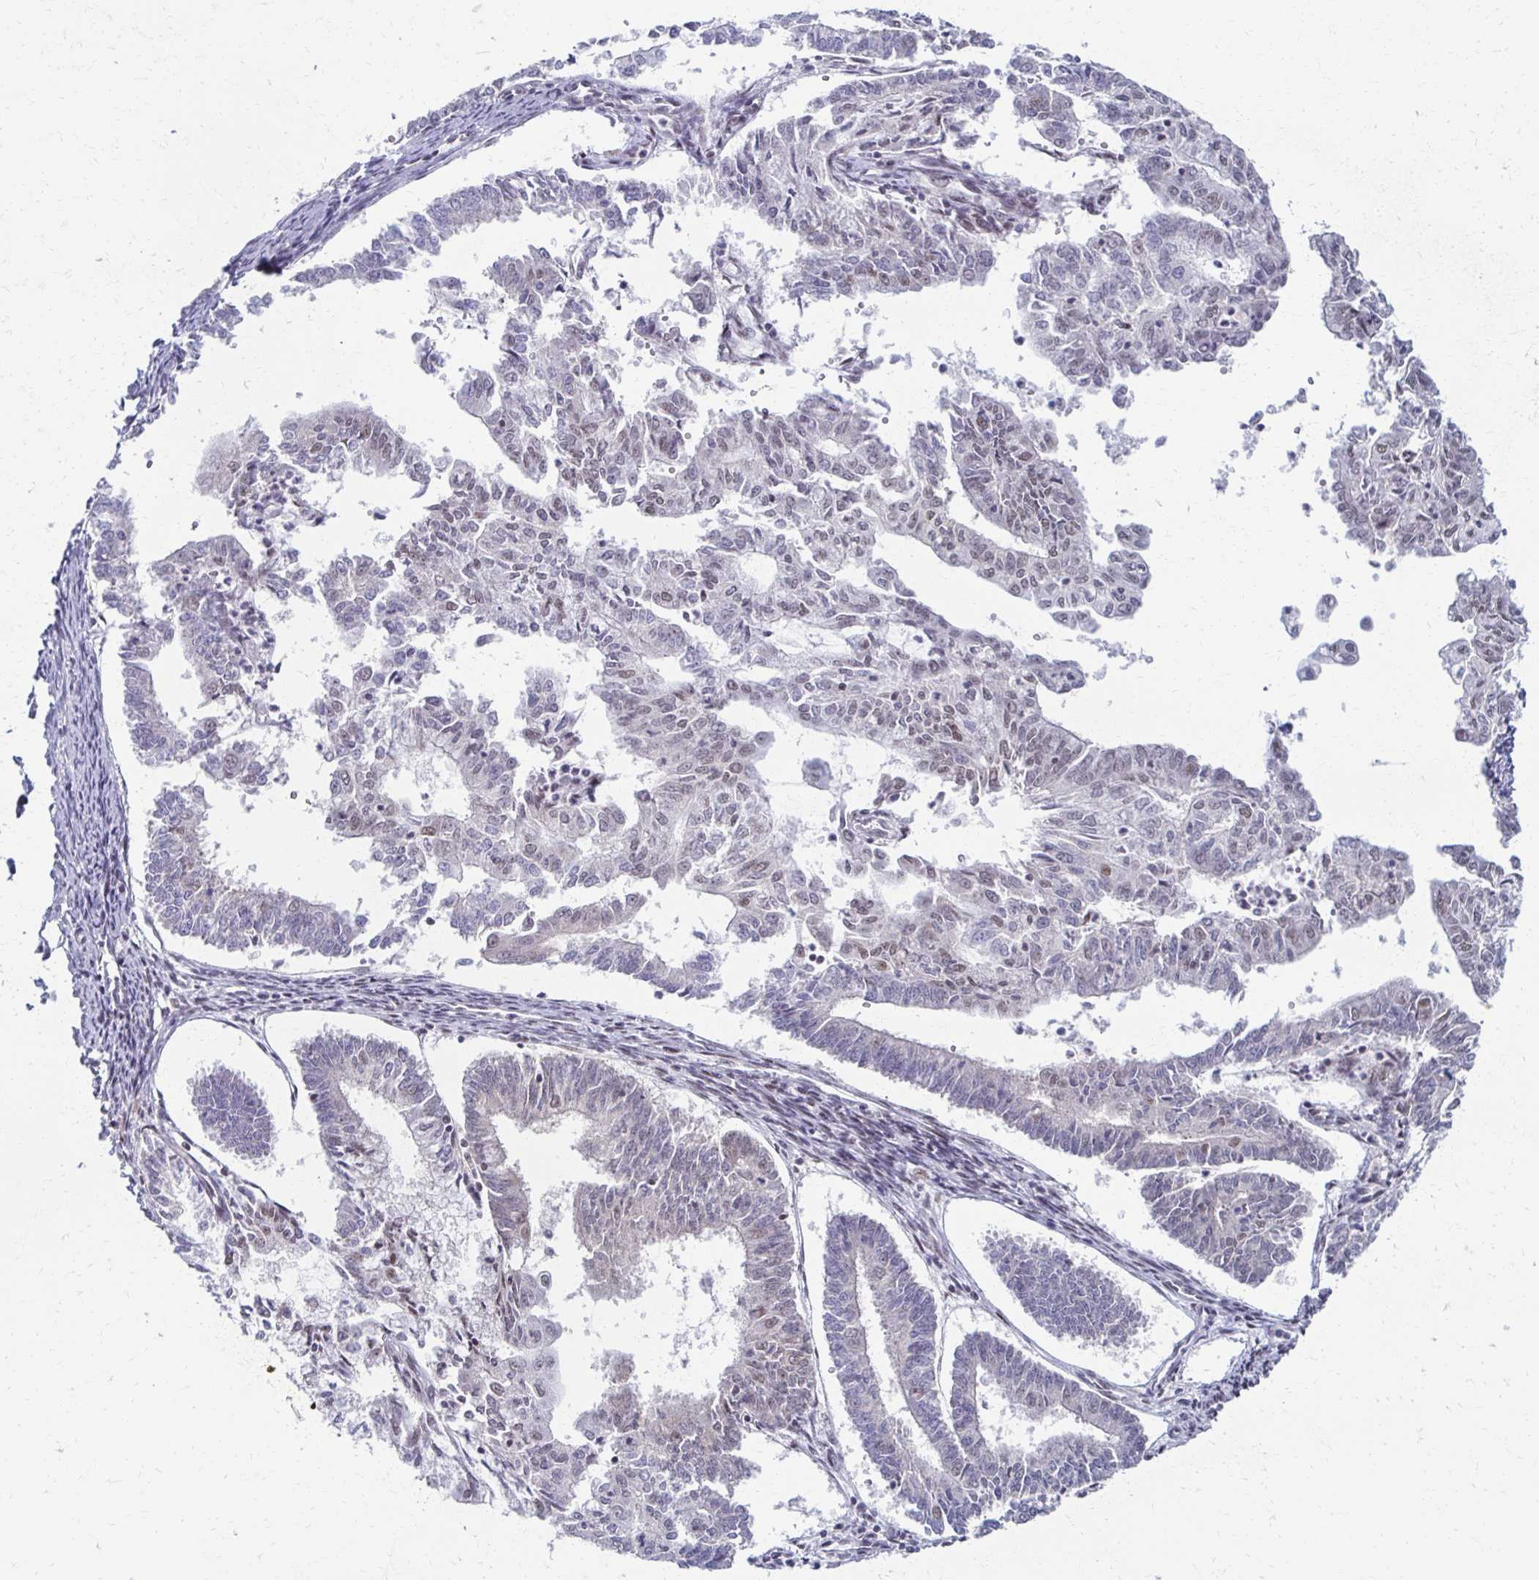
{"staining": {"intensity": "weak", "quantity": "<25%", "location": "nuclear"}, "tissue": "endometrial cancer", "cell_type": "Tumor cells", "image_type": "cancer", "snomed": [{"axis": "morphology", "description": "Adenocarcinoma, NOS"}, {"axis": "topography", "description": "Endometrium"}], "caption": "Tumor cells show no significant protein positivity in adenocarcinoma (endometrial).", "gene": "IRF7", "patient": {"sex": "female", "age": 61}}